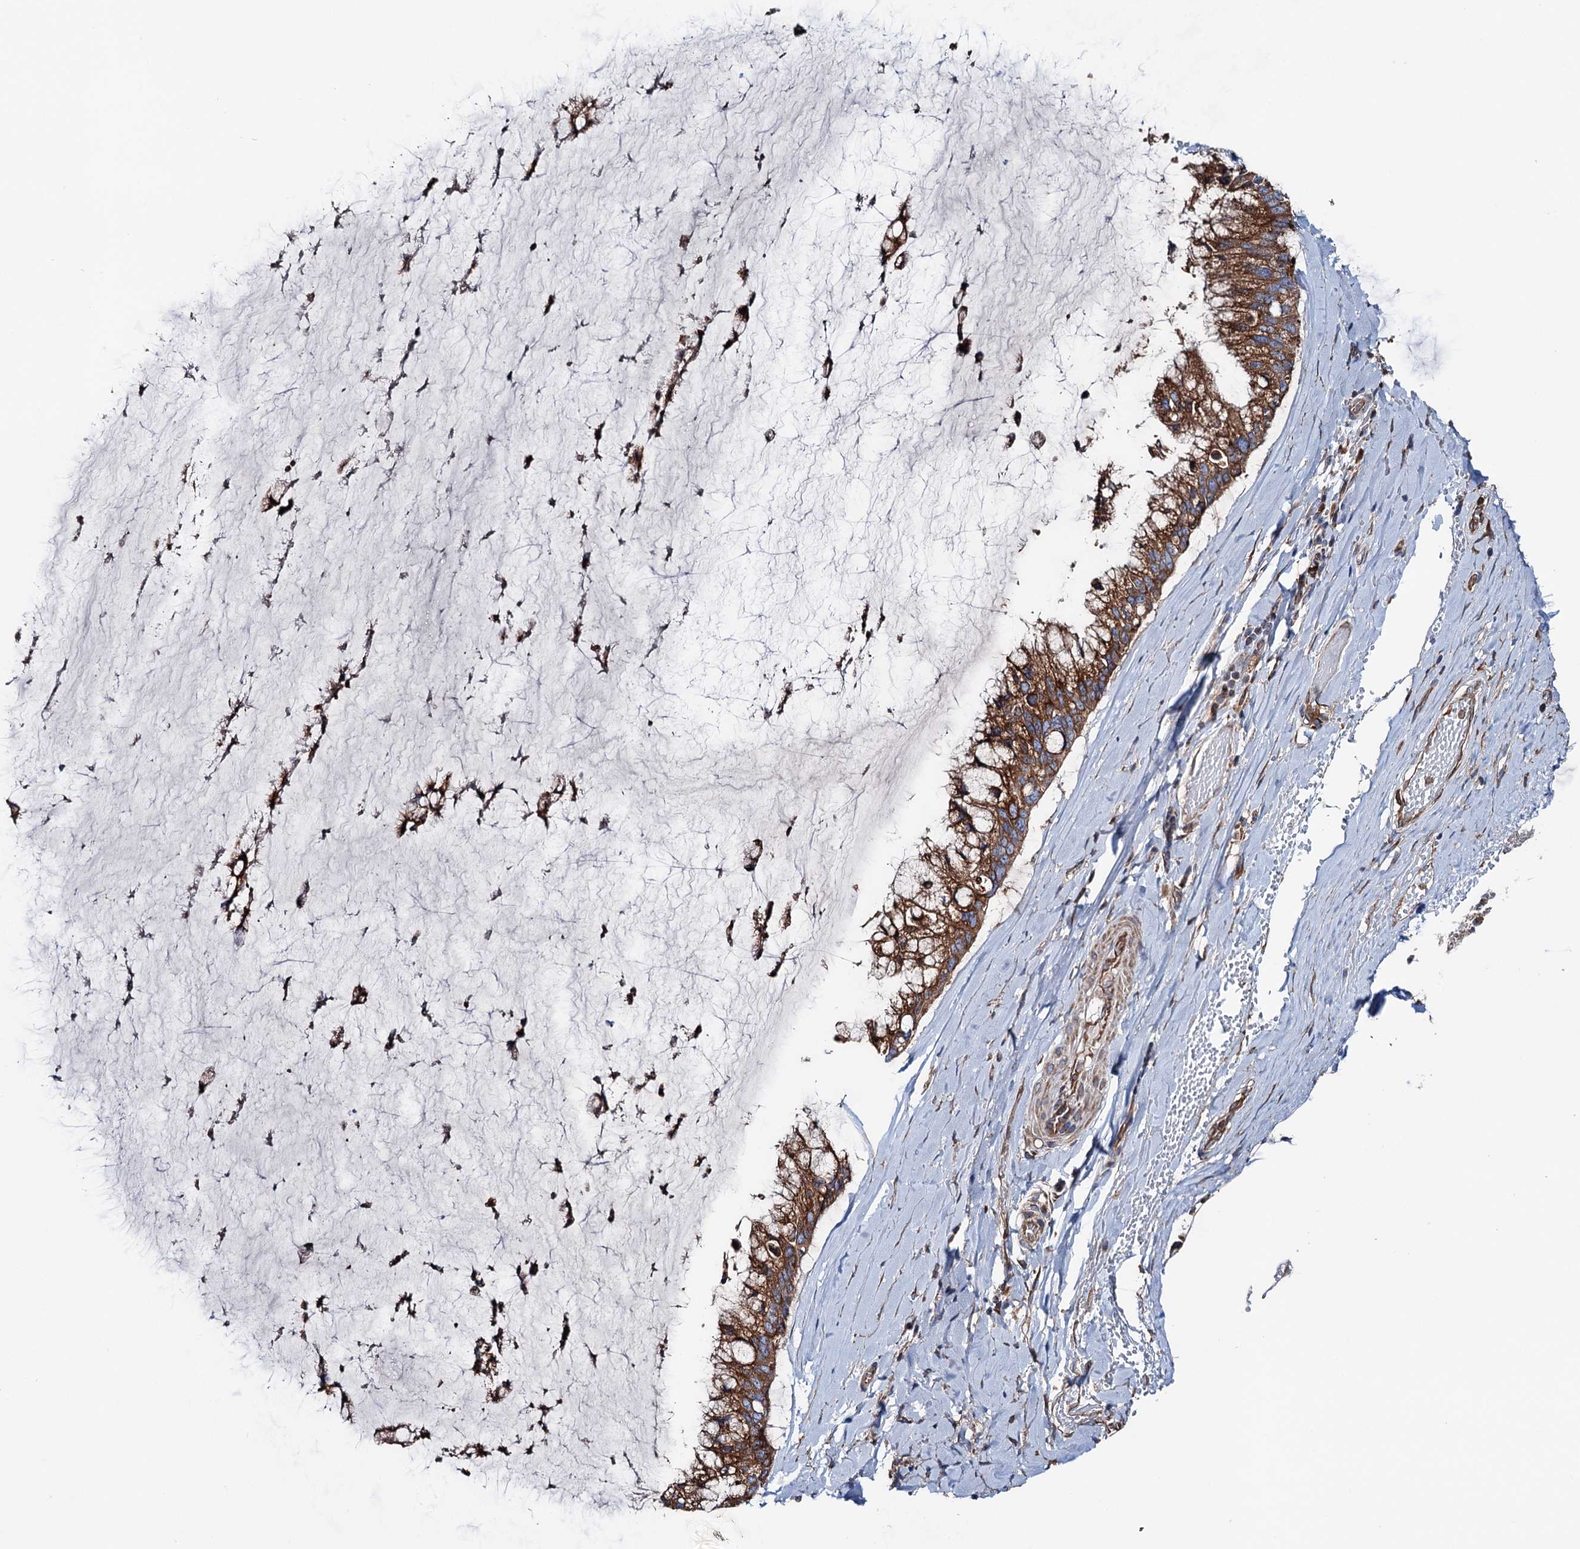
{"staining": {"intensity": "moderate", "quantity": ">75%", "location": "cytoplasmic/membranous"}, "tissue": "ovarian cancer", "cell_type": "Tumor cells", "image_type": "cancer", "snomed": [{"axis": "morphology", "description": "Cystadenocarcinoma, mucinous, NOS"}, {"axis": "topography", "description": "Ovary"}], "caption": "About >75% of tumor cells in human ovarian mucinous cystadenocarcinoma reveal moderate cytoplasmic/membranous protein positivity as visualized by brown immunohistochemical staining.", "gene": "ERP29", "patient": {"sex": "female", "age": 39}}